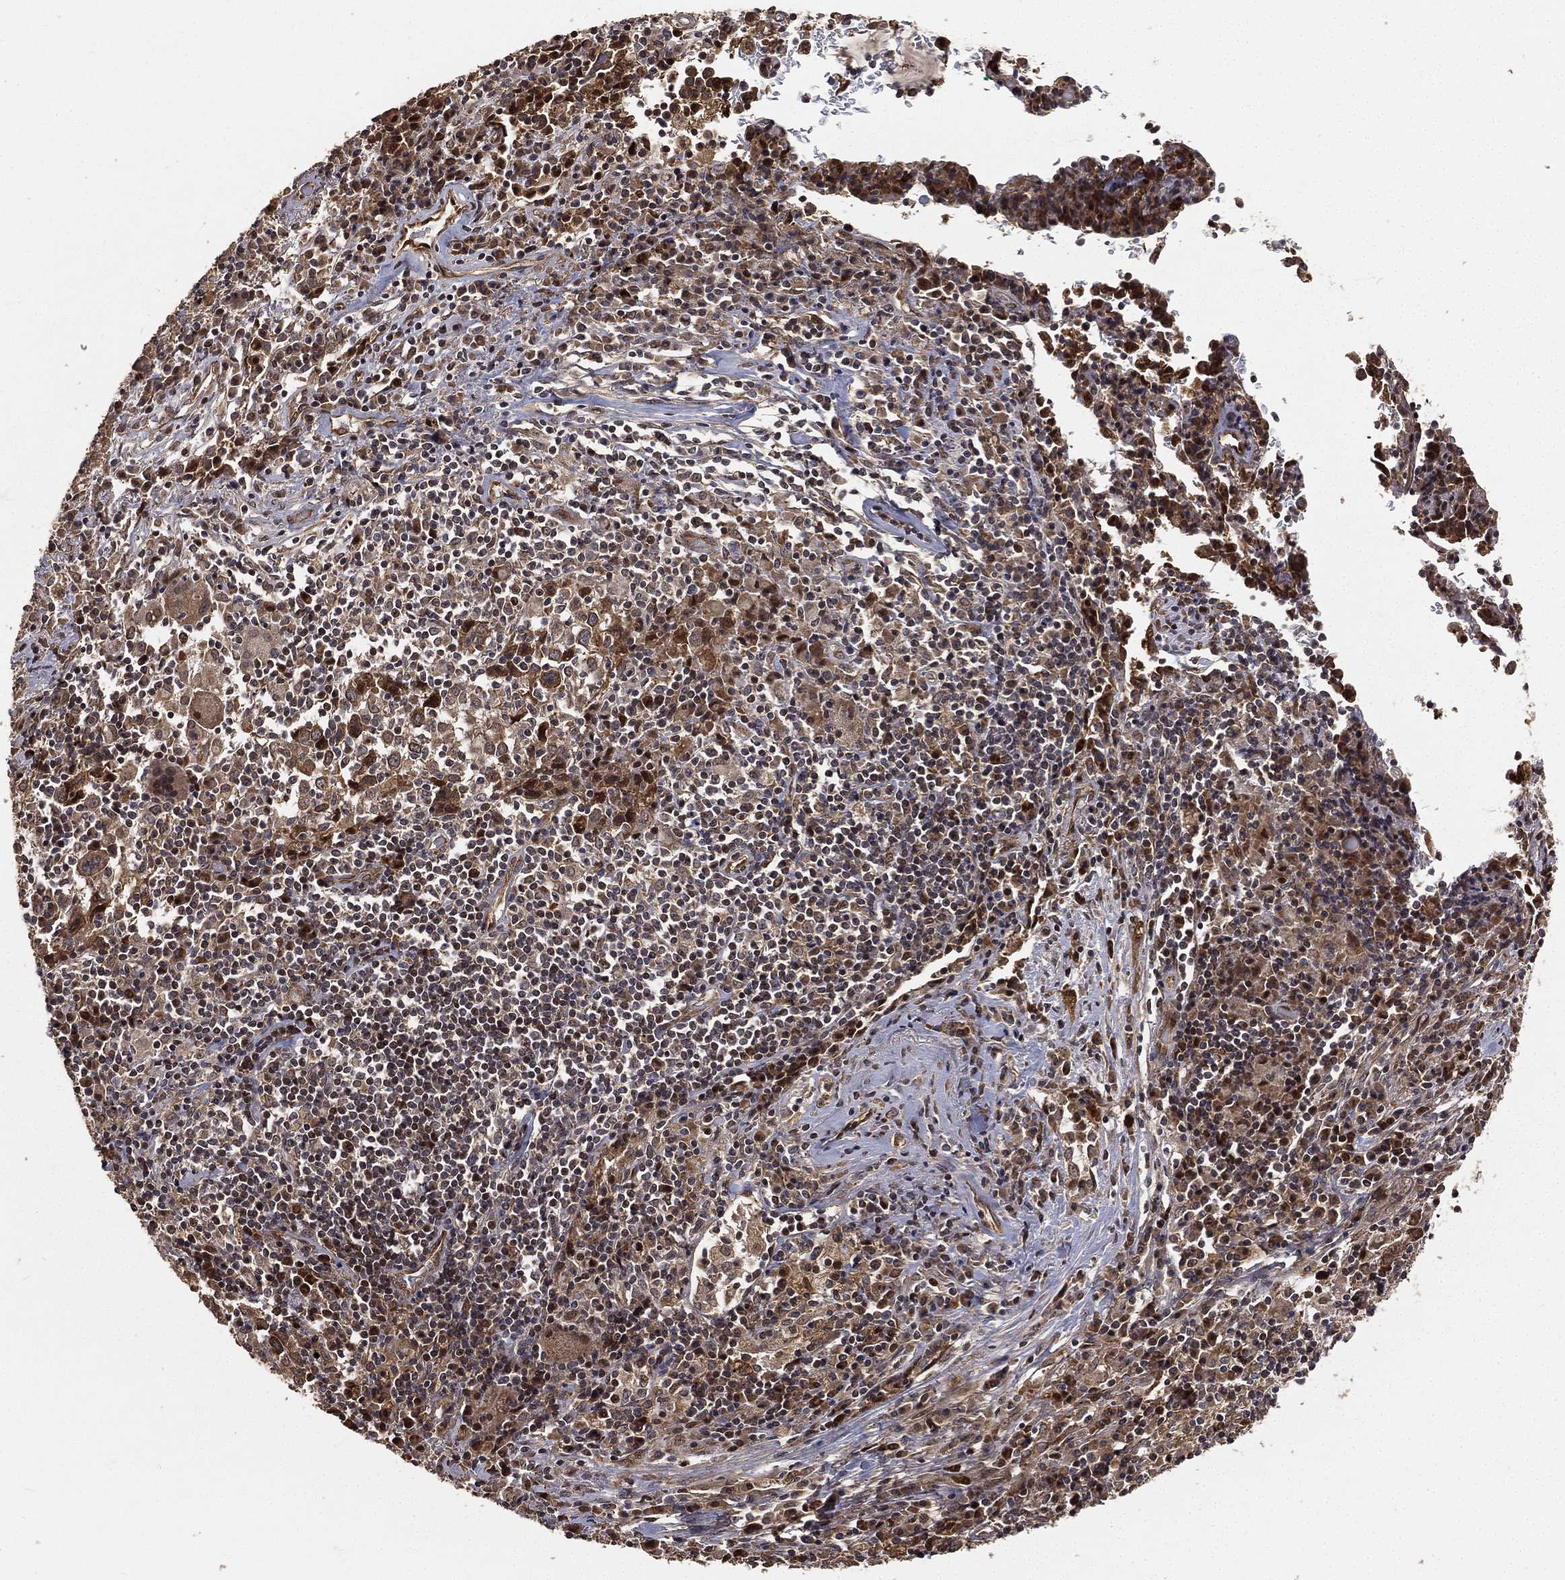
{"staining": {"intensity": "weak", "quantity": ">75%", "location": "cytoplasmic/membranous"}, "tissue": "lung cancer", "cell_type": "Tumor cells", "image_type": "cancer", "snomed": [{"axis": "morphology", "description": "Squamous cell carcinoma, NOS"}, {"axis": "topography", "description": "Lung"}], "caption": "High-magnification brightfield microscopy of lung cancer (squamous cell carcinoma) stained with DAB (3,3'-diaminobenzidine) (brown) and counterstained with hematoxylin (blue). tumor cells exhibit weak cytoplasmic/membranous positivity is present in about>75% of cells. Using DAB (brown) and hematoxylin (blue) stains, captured at high magnification using brightfield microscopy.", "gene": "MAPK1", "patient": {"sex": "male", "age": 57}}